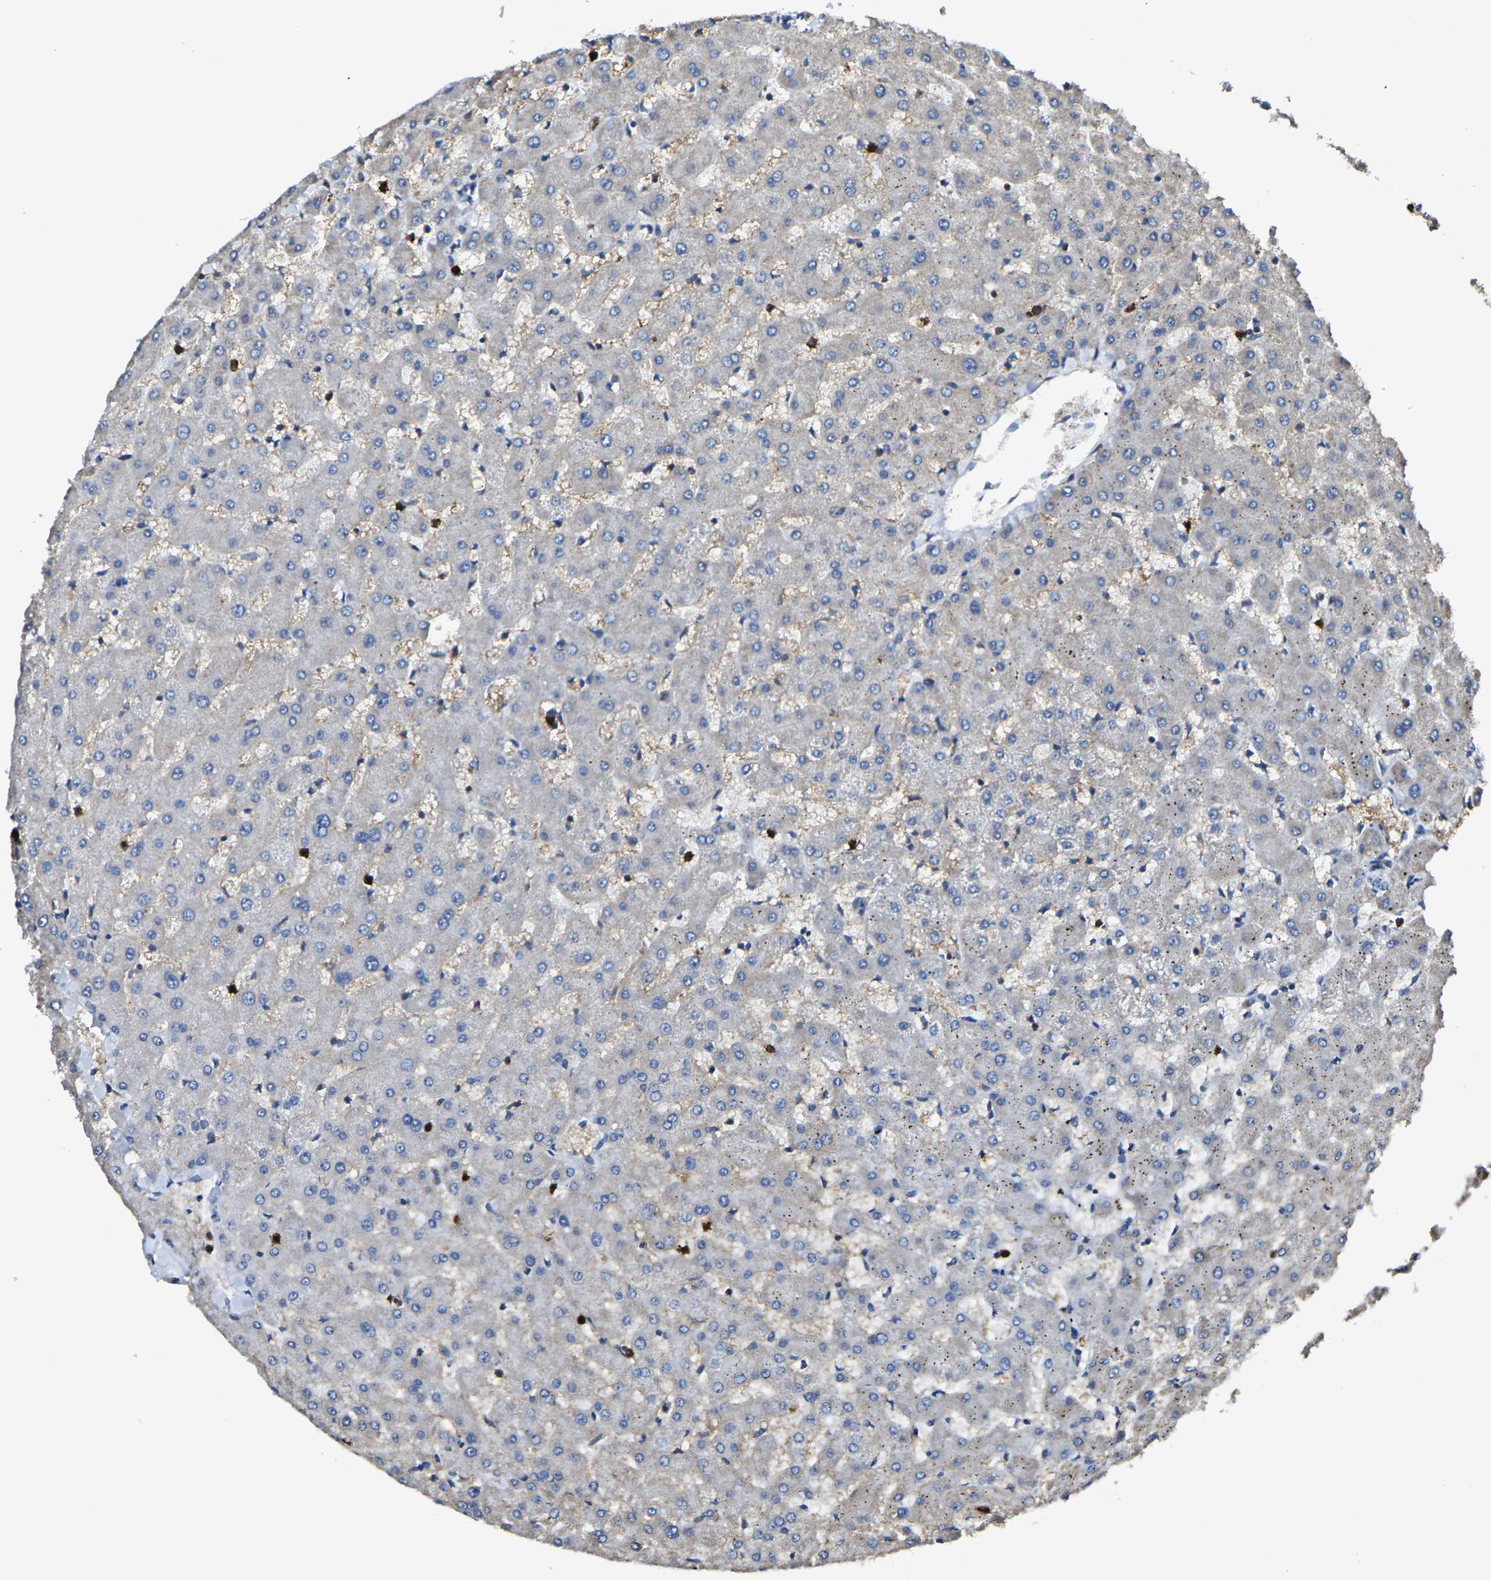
{"staining": {"intensity": "negative", "quantity": "none", "location": "none"}, "tissue": "liver", "cell_type": "Cholangiocytes", "image_type": "normal", "snomed": [{"axis": "morphology", "description": "Normal tissue, NOS"}, {"axis": "topography", "description": "Liver"}], "caption": "An image of human liver is negative for staining in cholangiocytes. (DAB (3,3'-diaminobenzidine) IHC with hematoxylin counter stain).", "gene": "TRAF6", "patient": {"sex": "female", "age": 63}}